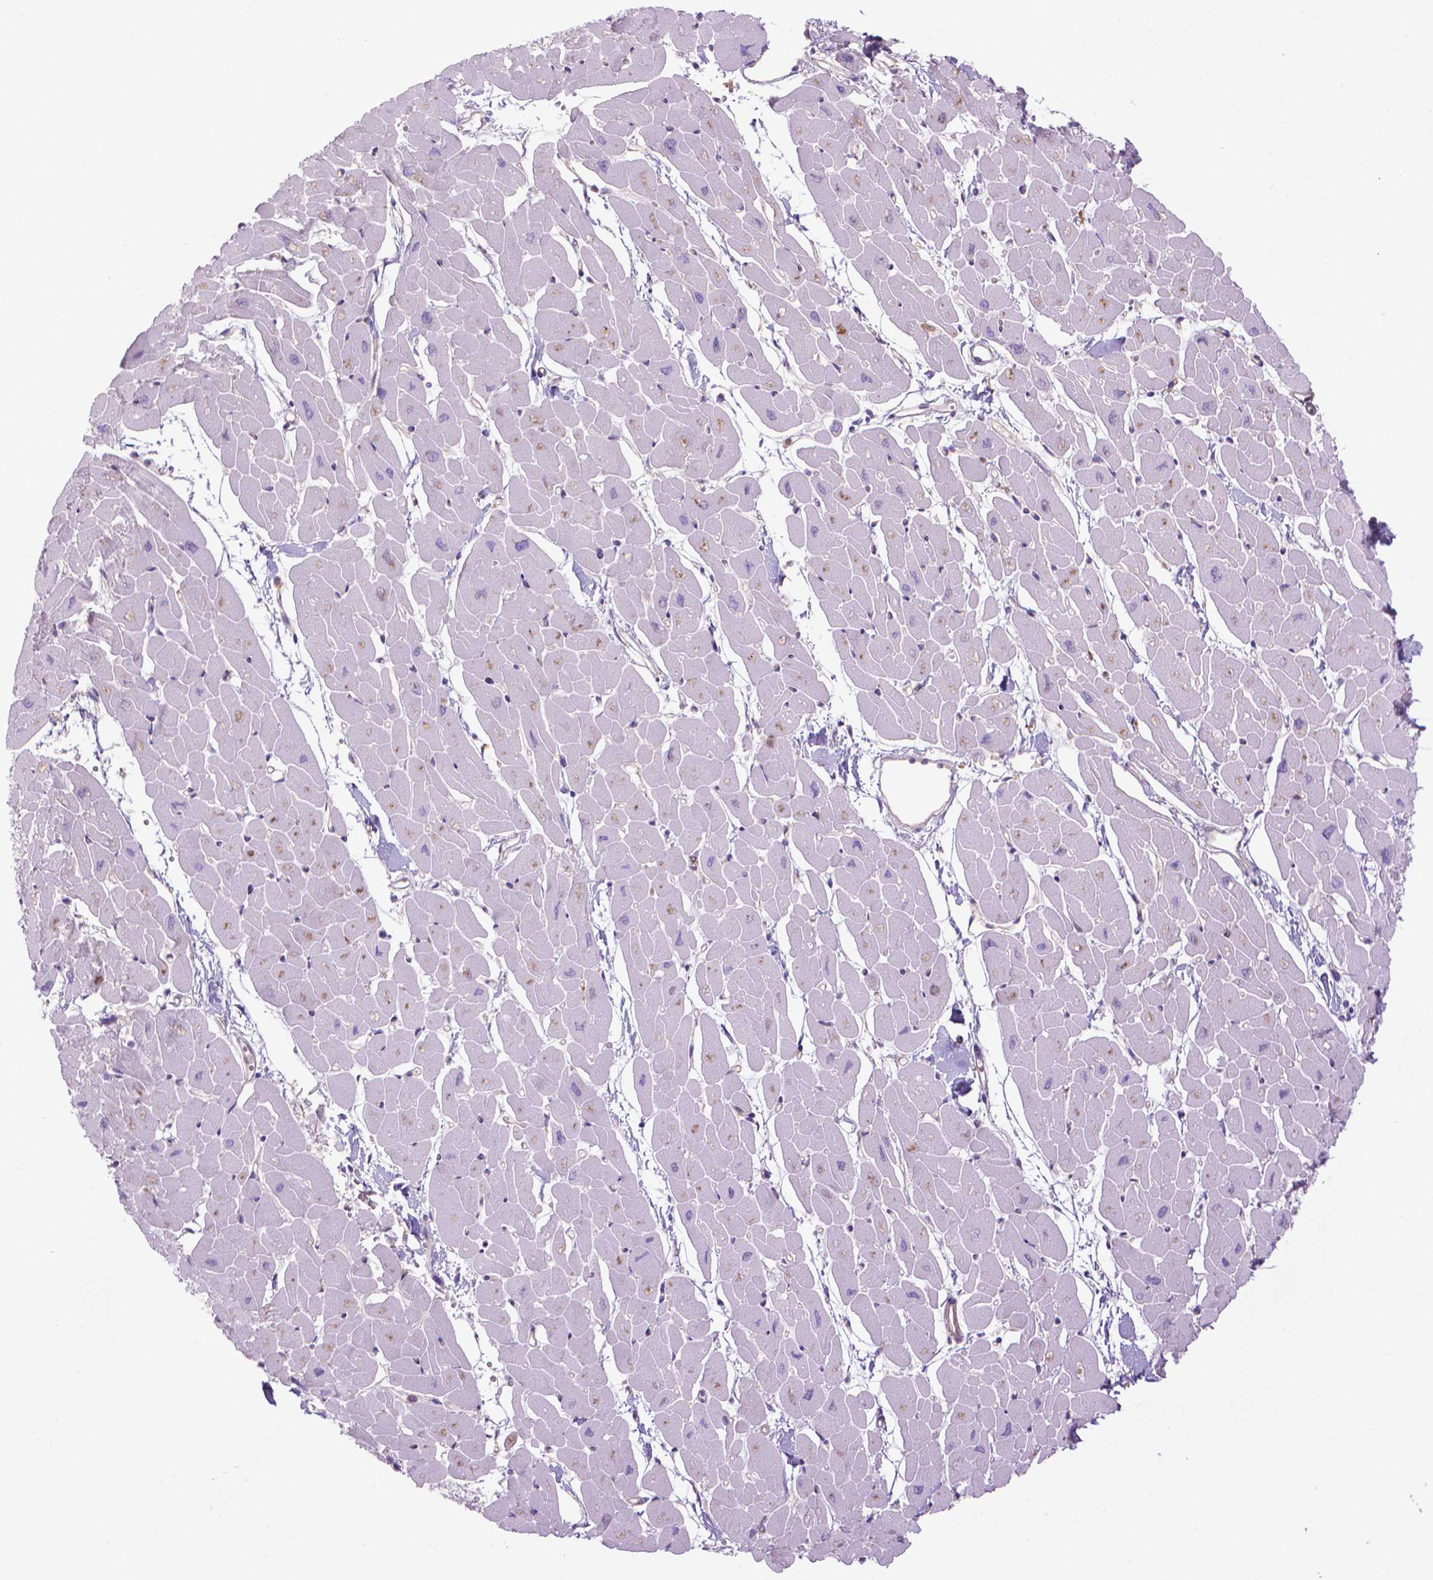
{"staining": {"intensity": "weak", "quantity": "<25%", "location": "cytoplasmic/membranous"}, "tissue": "heart muscle", "cell_type": "Cardiomyocytes", "image_type": "normal", "snomed": [{"axis": "morphology", "description": "Normal tissue, NOS"}, {"axis": "topography", "description": "Heart"}], "caption": "Histopathology image shows no protein expression in cardiomyocytes of unremarkable heart muscle.", "gene": "CORO1B", "patient": {"sex": "male", "age": 57}}